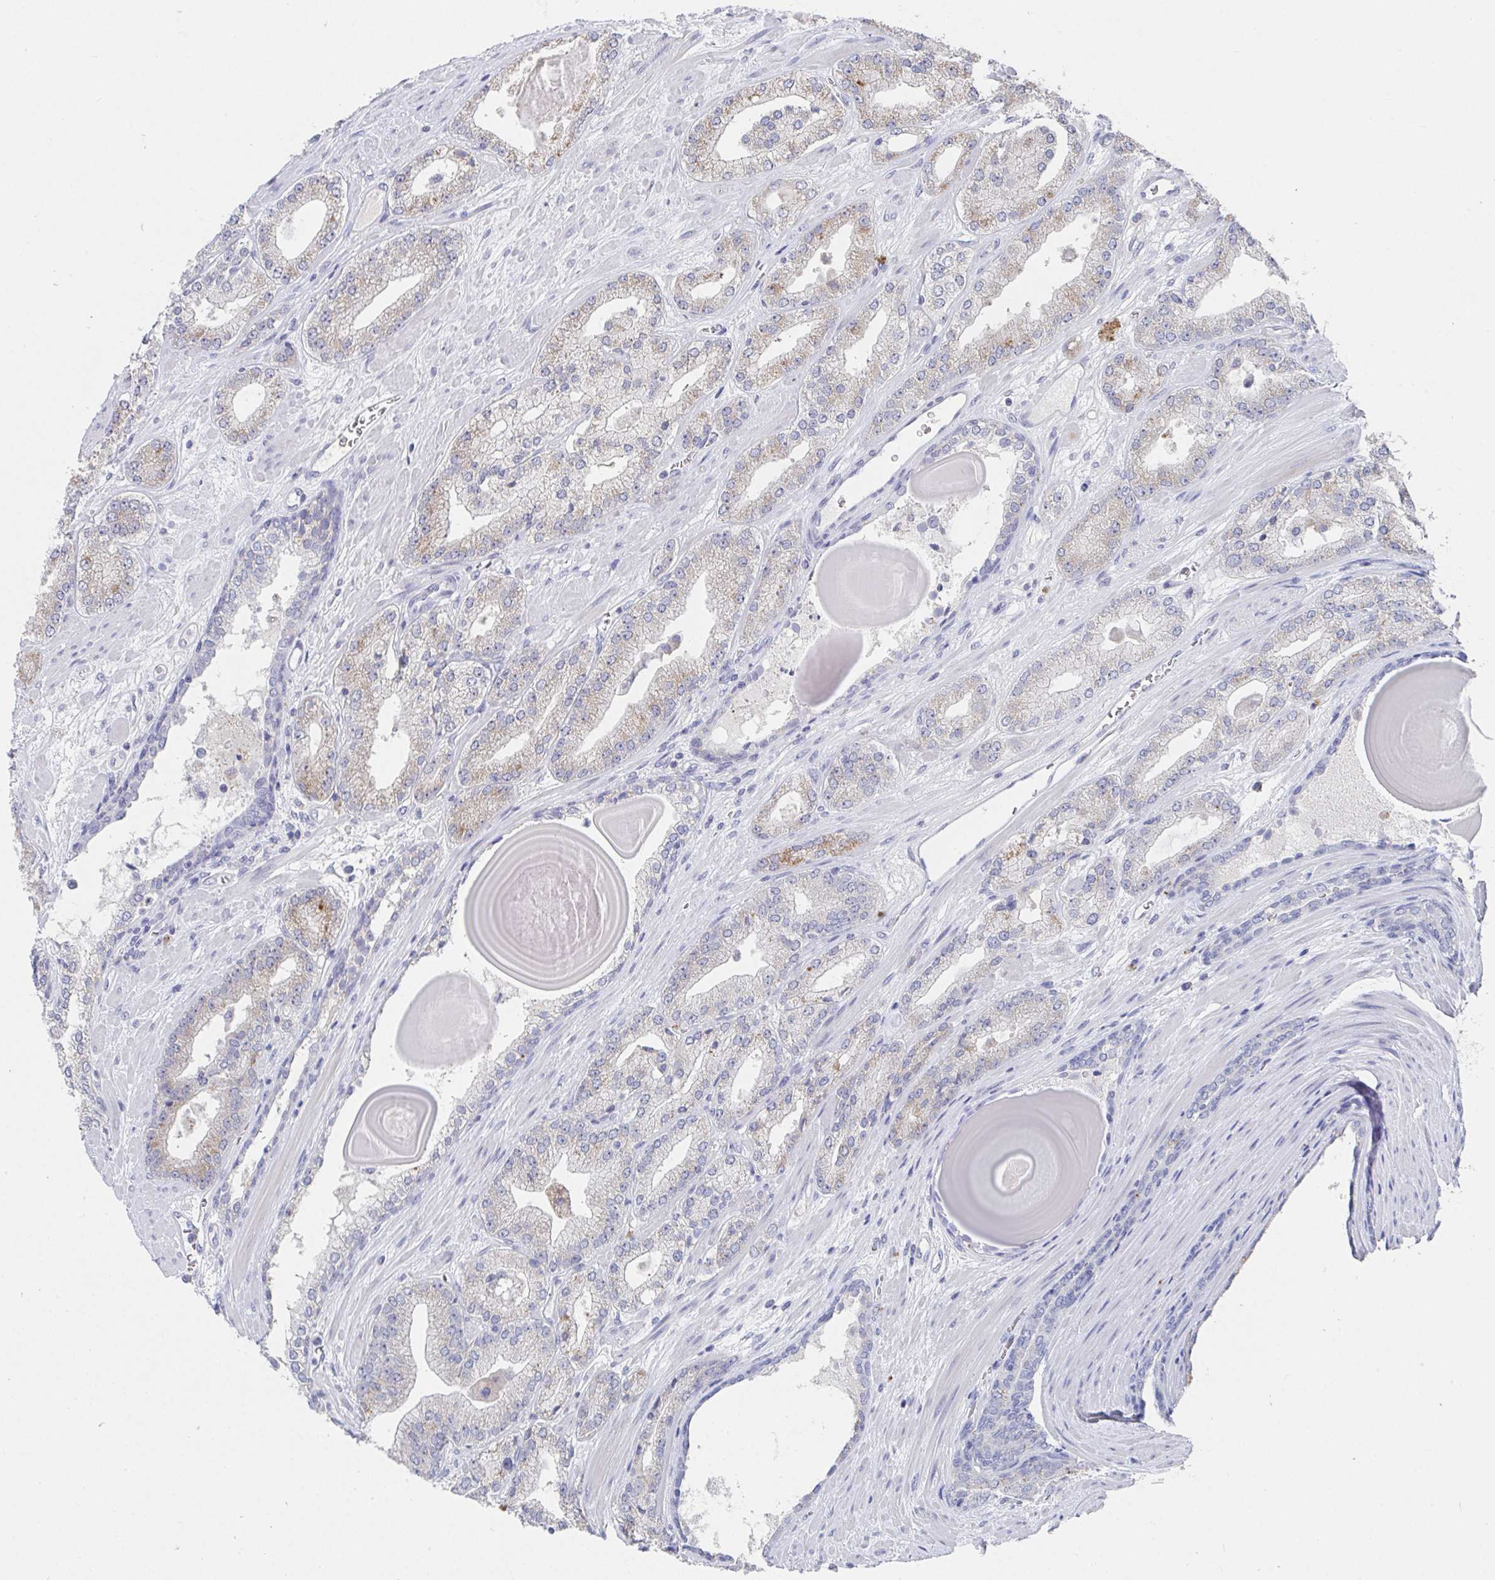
{"staining": {"intensity": "moderate", "quantity": "<25%", "location": "cytoplasmic/membranous"}, "tissue": "prostate cancer", "cell_type": "Tumor cells", "image_type": "cancer", "snomed": [{"axis": "morphology", "description": "Adenocarcinoma, High grade"}, {"axis": "topography", "description": "Prostate"}], "caption": "The photomicrograph reveals a brown stain indicating the presence of a protein in the cytoplasmic/membranous of tumor cells in prostate high-grade adenocarcinoma.", "gene": "TAS2R39", "patient": {"sex": "male", "age": 64}}